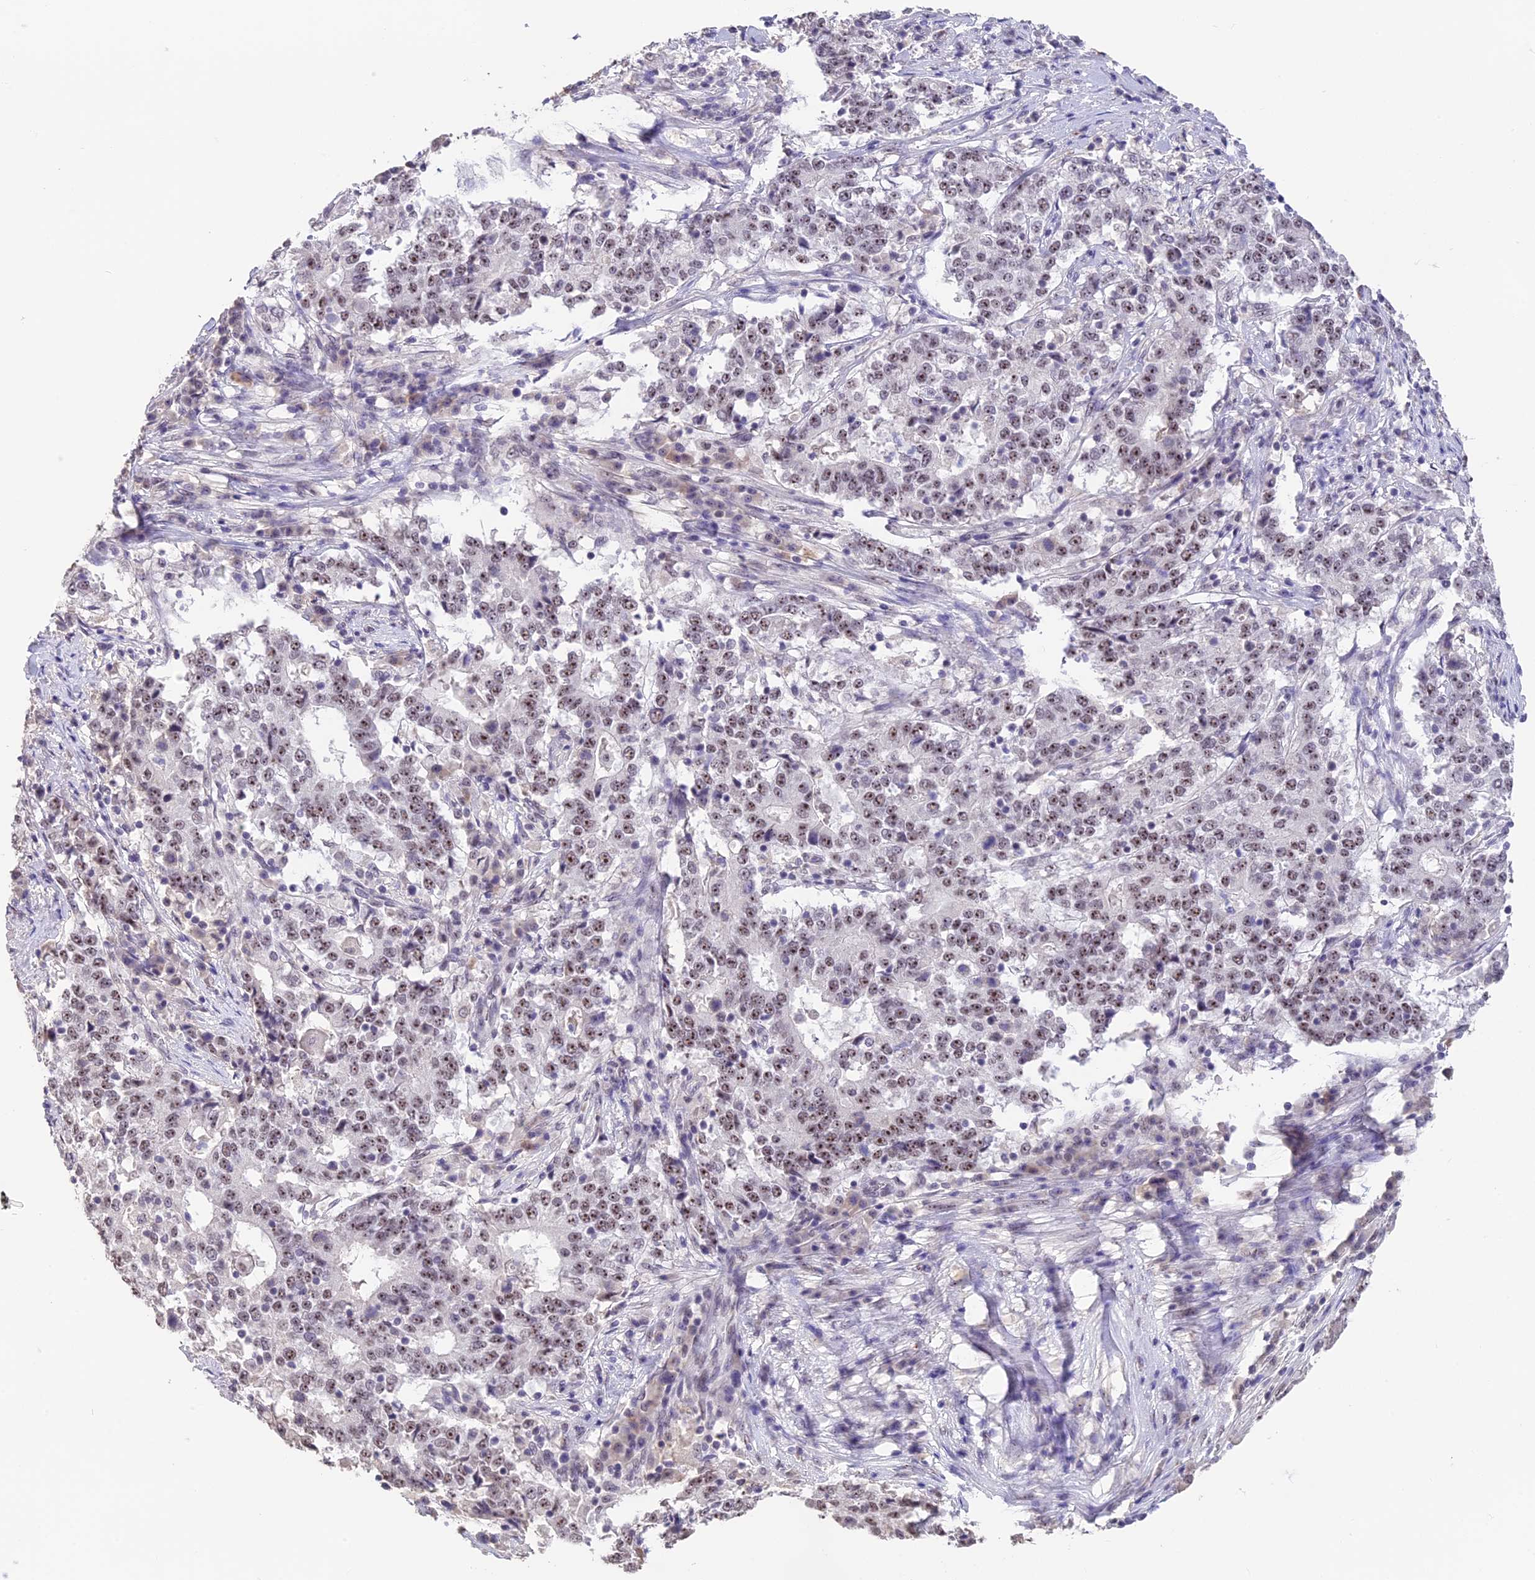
{"staining": {"intensity": "moderate", "quantity": "25%-75%", "location": "nuclear"}, "tissue": "stomach cancer", "cell_type": "Tumor cells", "image_type": "cancer", "snomed": [{"axis": "morphology", "description": "Adenocarcinoma, NOS"}, {"axis": "topography", "description": "Stomach"}], "caption": "Moderate nuclear protein expression is seen in approximately 25%-75% of tumor cells in stomach cancer (adenocarcinoma).", "gene": "SETD2", "patient": {"sex": "male", "age": 59}}